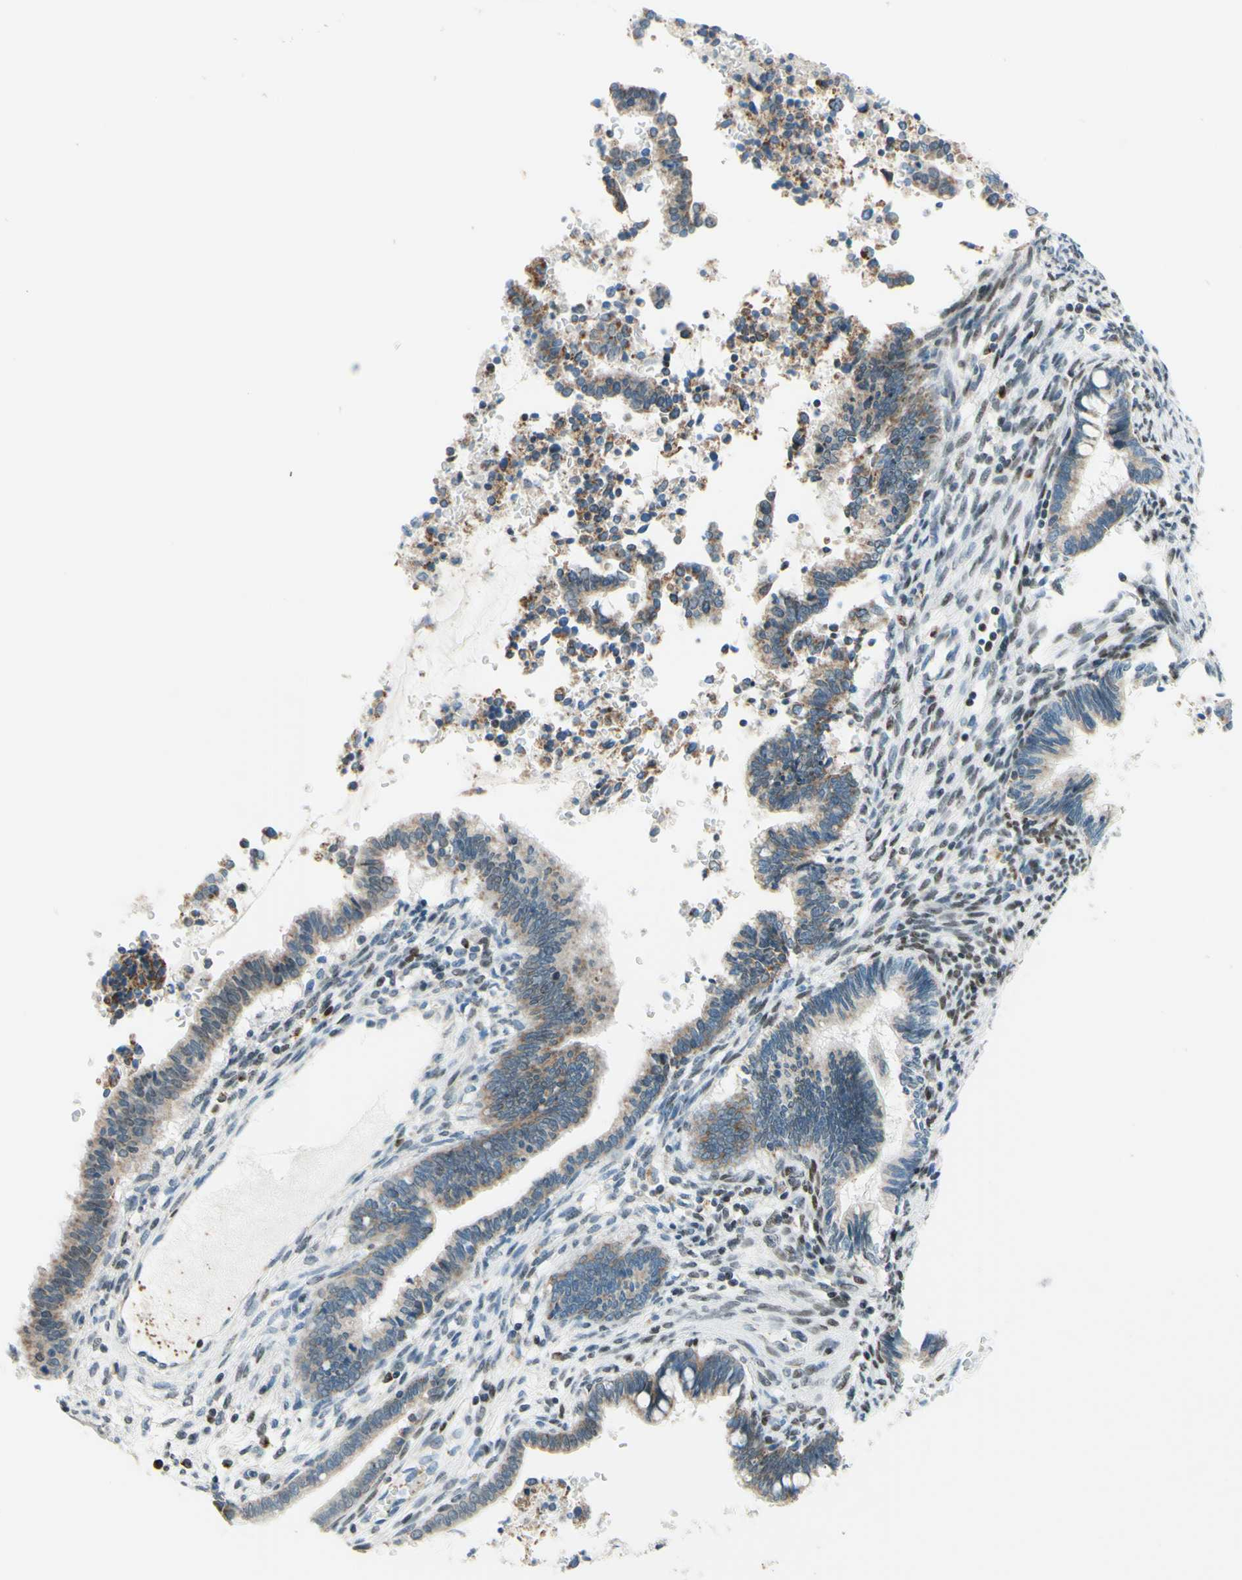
{"staining": {"intensity": "weak", "quantity": "25%-75%", "location": "cytoplasmic/membranous"}, "tissue": "cervical cancer", "cell_type": "Tumor cells", "image_type": "cancer", "snomed": [{"axis": "morphology", "description": "Adenocarcinoma, NOS"}, {"axis": "topography", "description": "Cervix"}], "caption": "Protein analysis of adenocarcinoma (cervical) tissue exhibits weak cytoplasmic/membranous staining in approximately 25%-75% of tumor cells. (Brightfield microscopy of DAB IHC at high magnification).", "gene": "CBX7", "patient": {"sex": "female", "age": 44}}